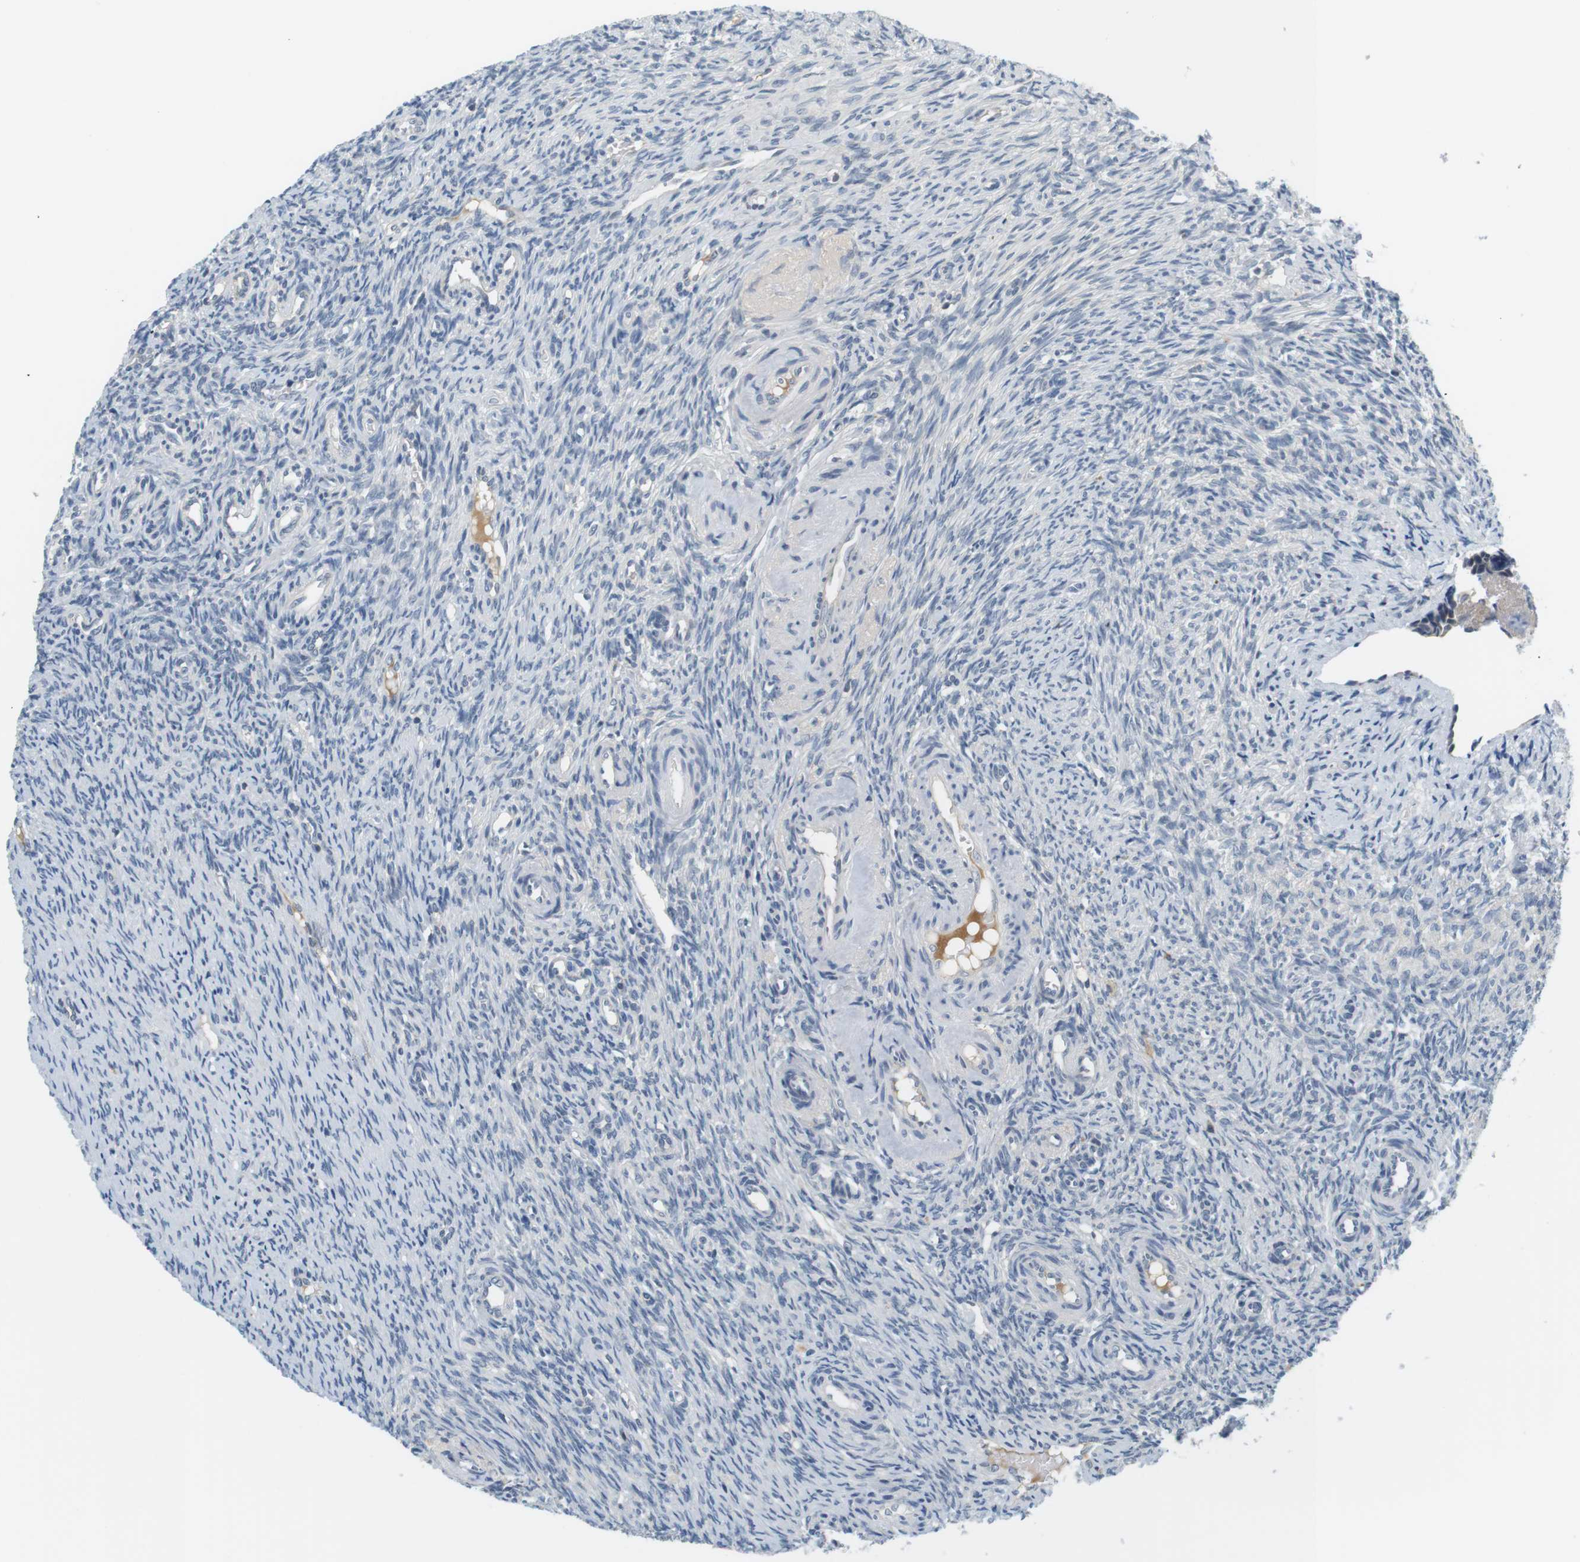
{"staining": {"intensity": "negative", "quantity": "none", "location": "none"}, "tissue": "ovary", "cell_type": "Follicle cells", "image_type": "normal", "snomed": [{"axis": "morphology", "description": "Normal tissue, NOS"}, {"axis": "topography", "description": "Ovary"}], "caption": "Protein analysis of benign ovary shows no significant positivity in follicle cells.", "gene": "WNT7A", "patient": {"sex": "female", "age": 41}}